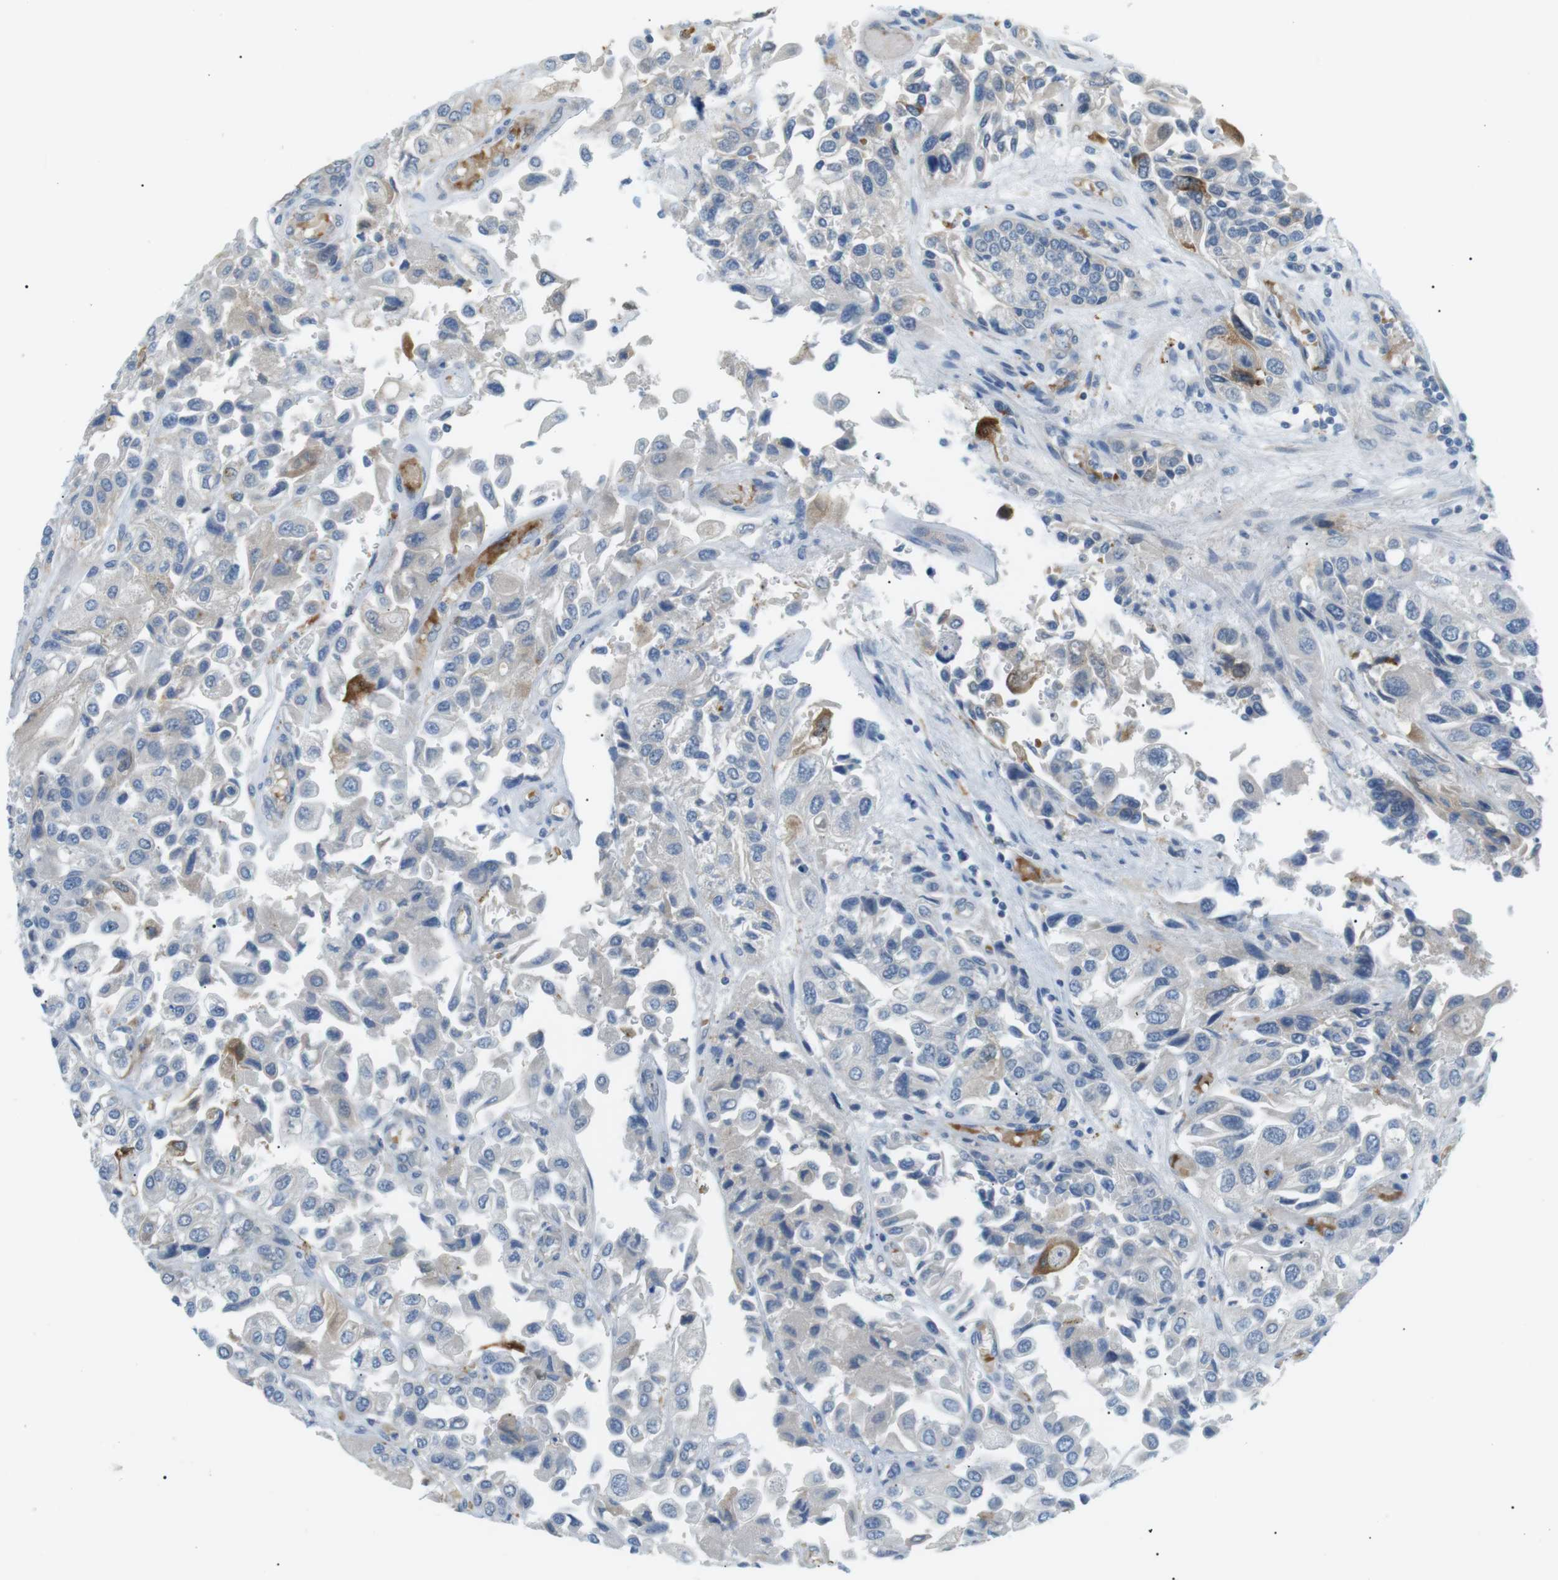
{"staining": {"intensity": "negative", "quantity": "none", "location": "none"}, "tissue": "urothelial cancer", "cell_type": "Tumor cells", "image_type": "cancer", "snomed": [{"axis": "morphology", "description": "Urothelial carcinoma, High grade"}, {"axis": "topography", "description": "Urinary bladder"}], "caption": "This is an IHC photomicrograph of human urothelial cancer. There is no expression in tumor cells.", "gene": "B4GALNT2", "patient": {"sex": "female", "age": 64}}